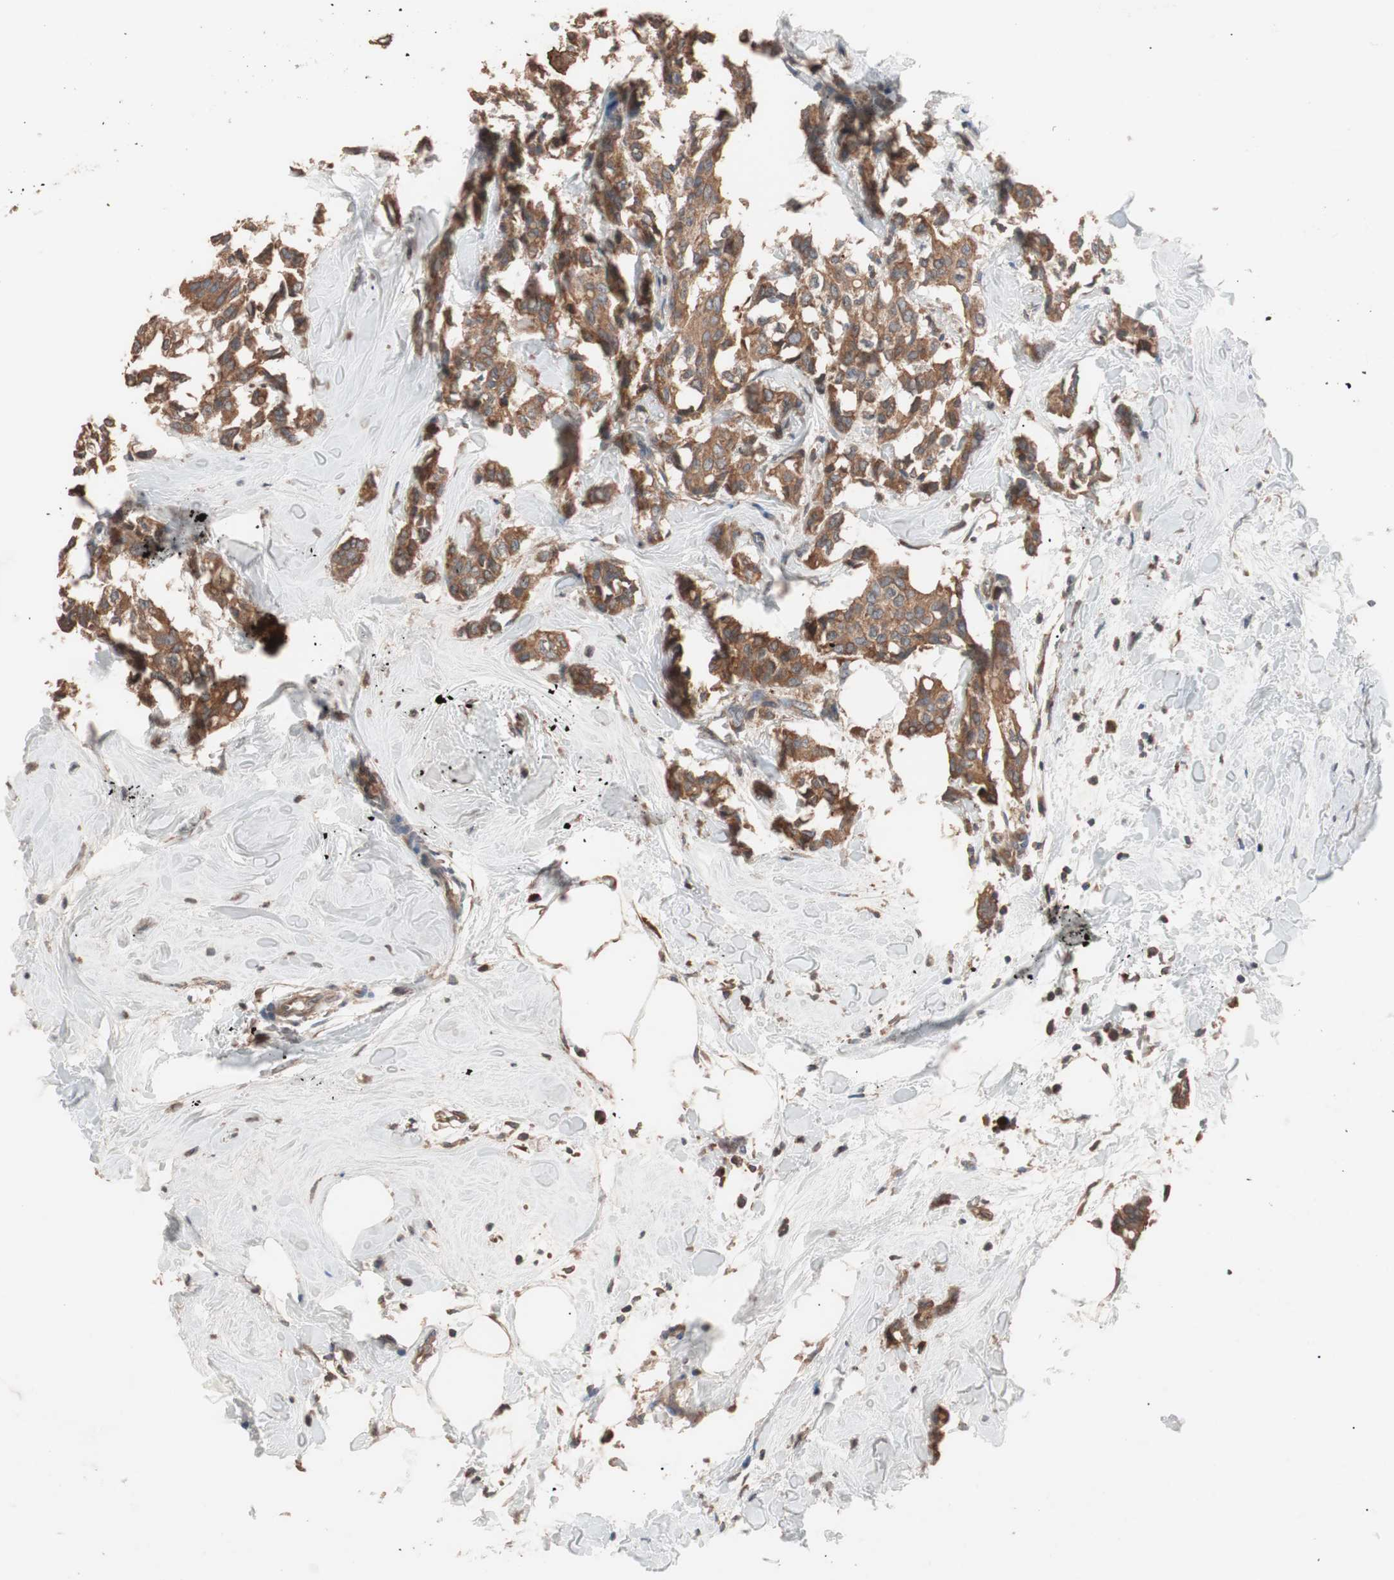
{"staining": {"intensity": "moderate", "quantity": ">75%", "location": "cytoplasmic/membranous"}, "tissue": "breast cancer", "cell_type": "Tumor cells", "image_type": "cancer", "snomed": [{"axis": "morphology", "description": "Duct carcinoma"}, {"axis": "topography", "description": "Breast"}], "caption": "Tumor cells show medium levels of moderate cytoplasmic/membranous staining in approximately >75% of cells in human breast invasive ductal carcinoma. The protein of interest is stained brown, and the nuclei are stained in blue (DAB IHC with brightfield microscopy, high magnification).", "gene": "GLYCTK", "patient": {"sex": "female", "age": 84}}